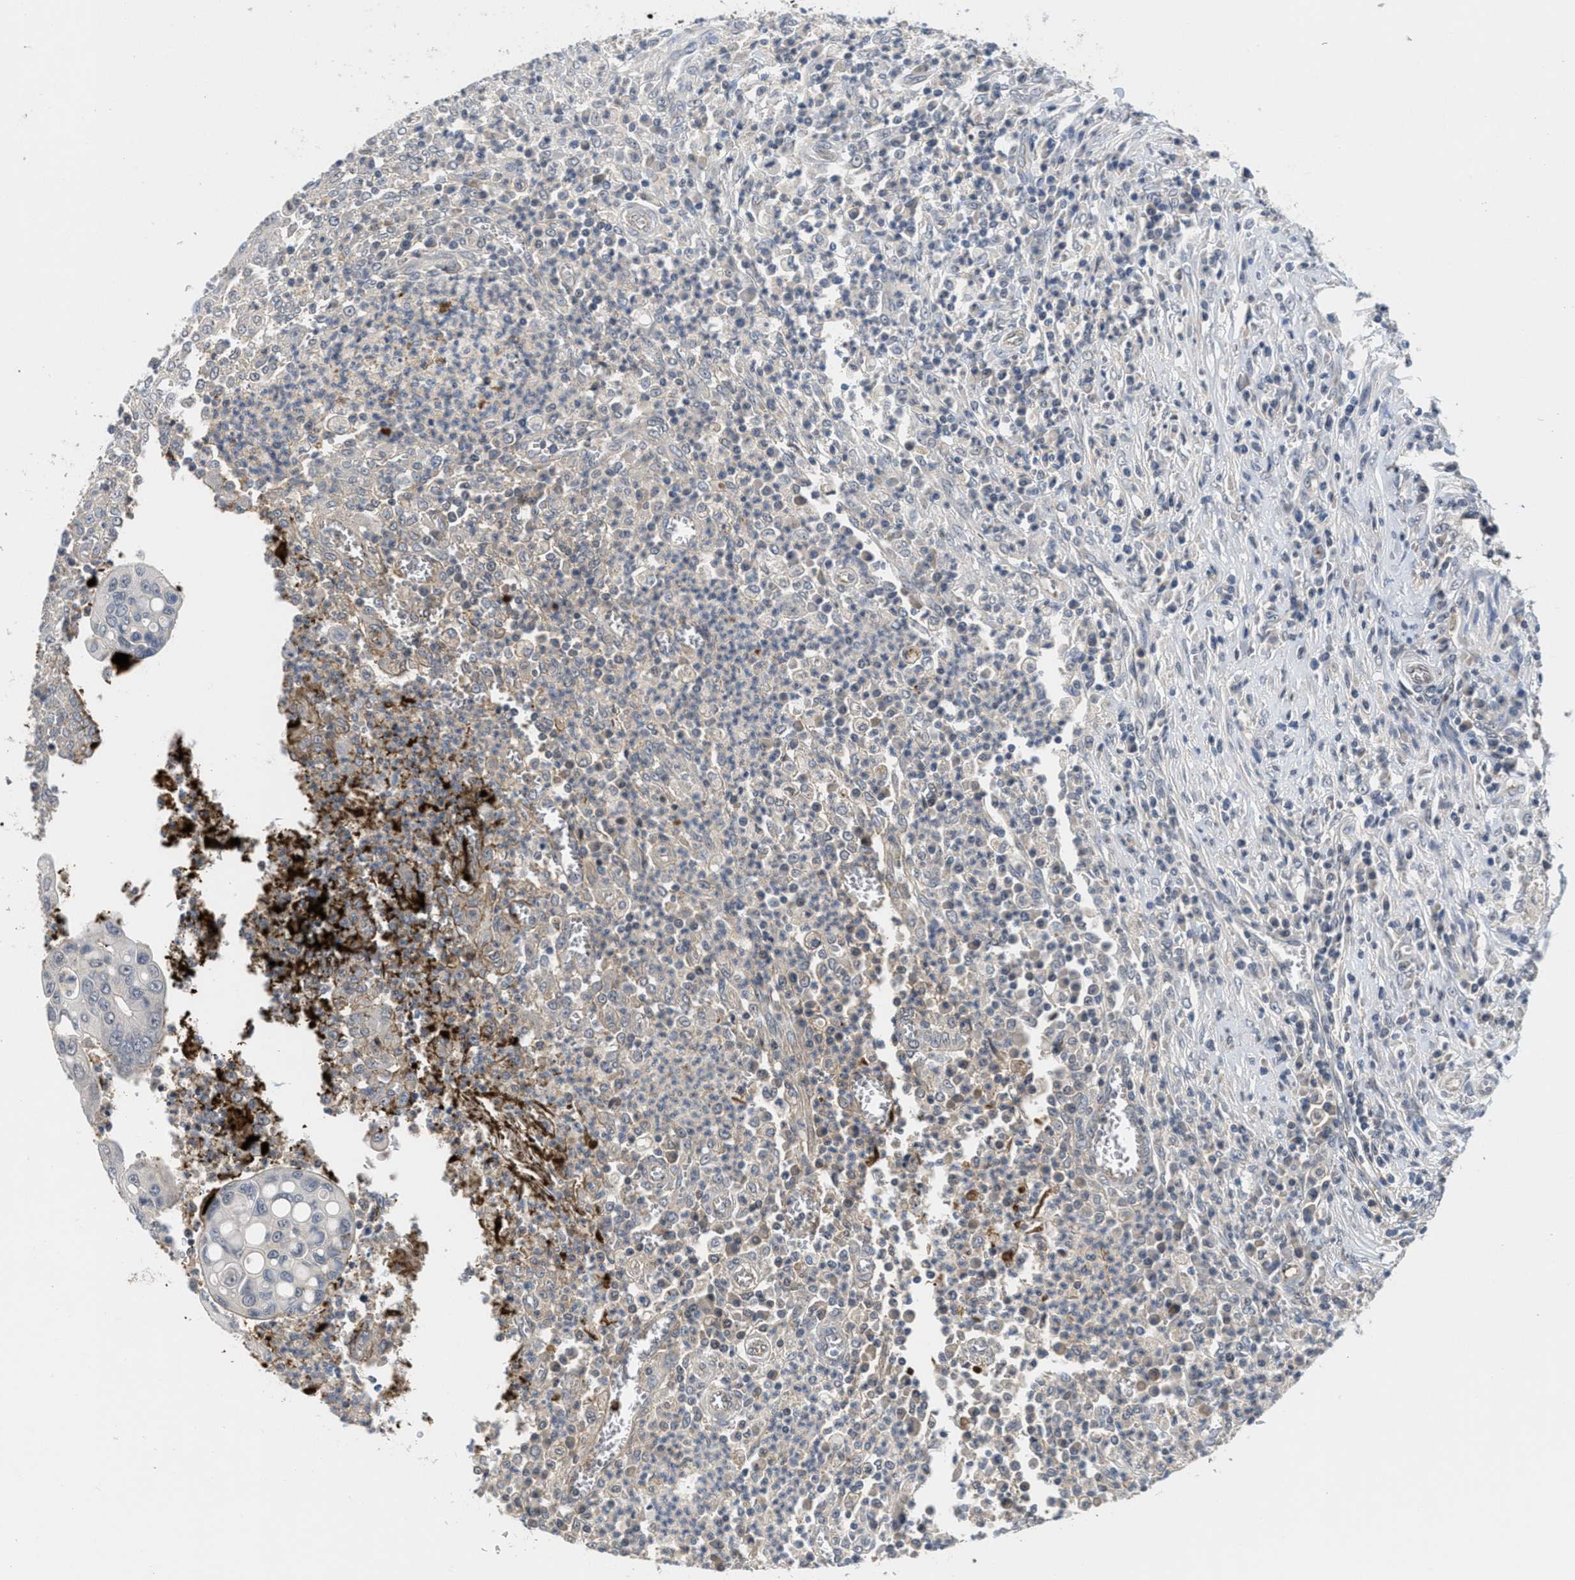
{"staining": {"intensity": "weak", "quantity": "<25%", "location": "cytoplasmic/membranous"}, "tissue": "colorectal cancer", "cell_type": "Tumor cells", "image_type": "cancer", "snomed": [{"axis": "morphology", "description": "Inflammation, NOS"}, {"axis": "morphology", "description": "Adenocarcinoma, NOS"}, {"axis": "topography", "description": "Colon"}], "caption": "Protein analysis of colorectal adenocarcinoma demonstrates no significant expression in tumor cells.", "gene": "ANGPT1", "patient": {"sex": "male", "age": 72}}